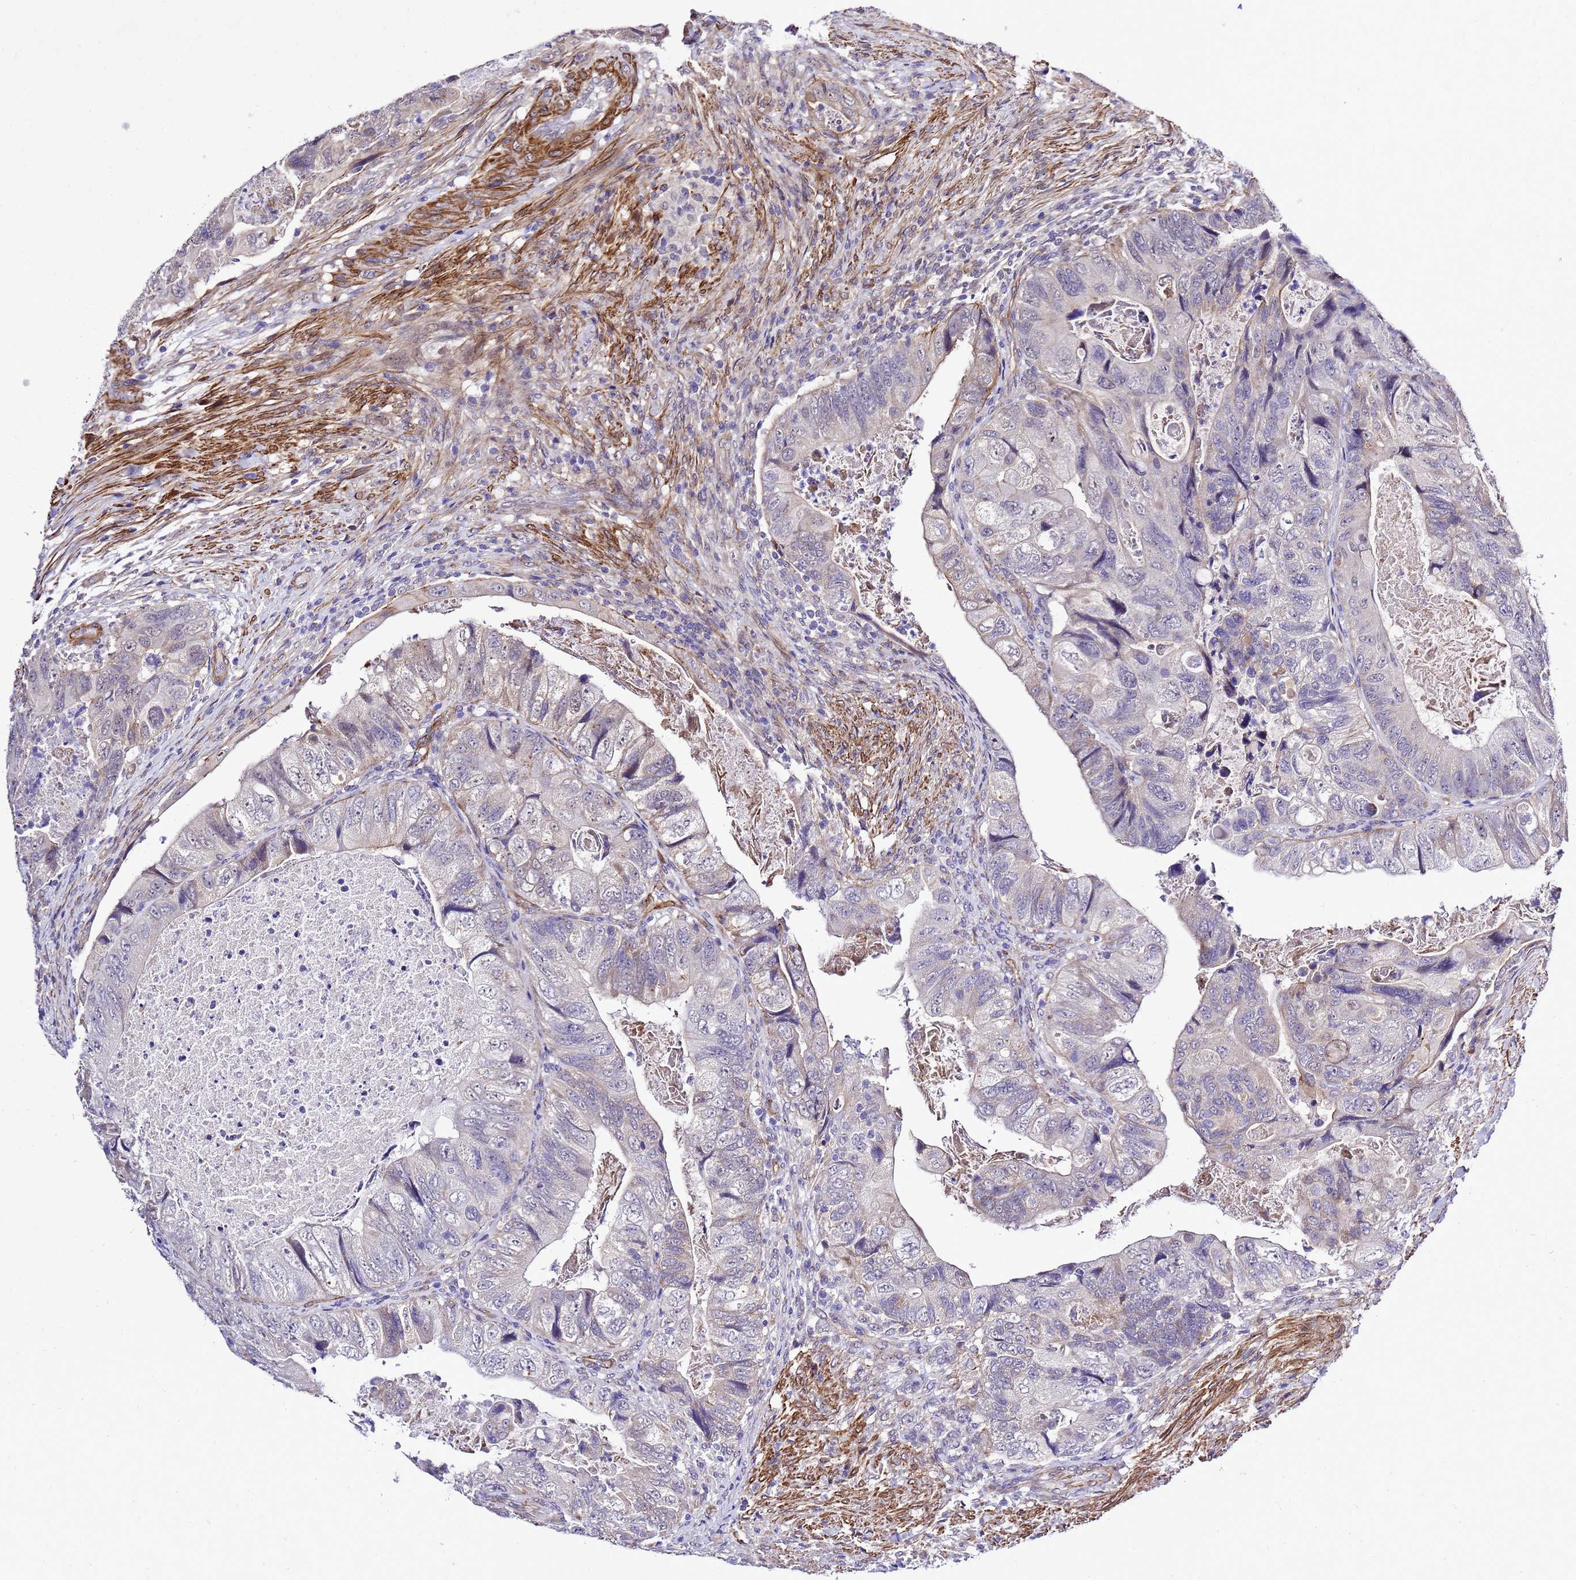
{"staining": {"intensity": "weak", "quantity": "<25%", "location": "cytoplasmic/membranous"}, "tissue": "colorectal cancer", "cell_type": "Tumor cells", "image_type": "cancer", "snomed": [{"axis": "morphology", "description": "Adenocarcinoma, NOS"}, {"axis": "topography", "description": "Rectum"}], "caption": "High power microscopy histopathology image of an IHC image of colorectal adenocarcinoma, revealing no significant positivity in tumor cells. Nuclei are stained in blue.", "gene": "GZF1", "patient": {"sex": "male", "age": 63}}